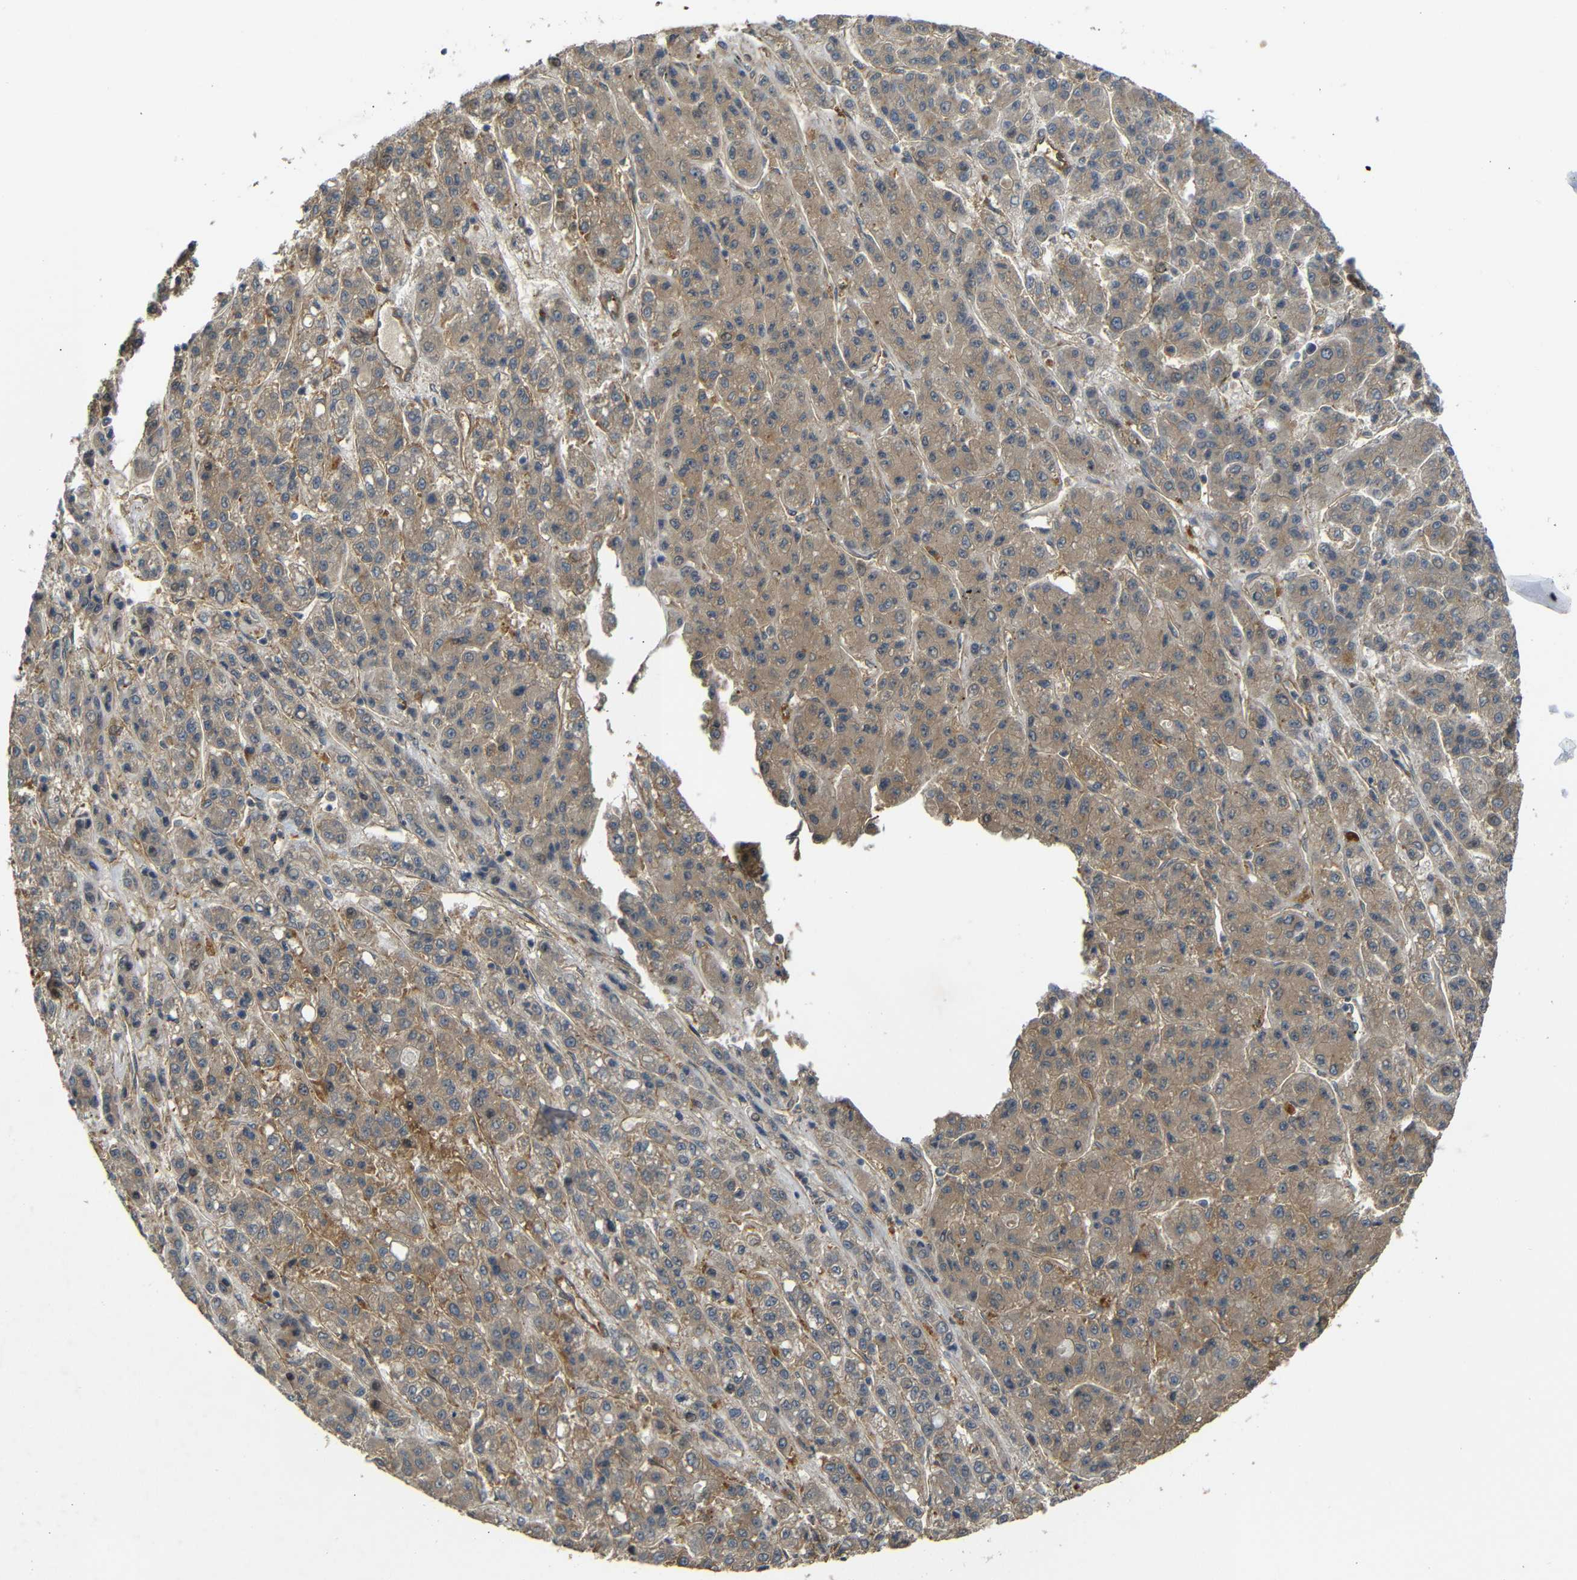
{"staining": {"intensity": "moderate", "quantity": ">75%", "location": "cytoplasmic/membranous"}, "tissue": "liver cancer", "cell_type": "Tumor cells", "image_type": "cancer", "snomed": [{"axis": "morphology", "description": "Carcinoma, Hepatocellular, NOS"}, {"axis": "topography", "description": "Liver"}], "caption": "Protein analysis of hepatocellular carcinoma (liver) tissue reveals moderate cytoplasmic/membranous expression in about >75% of tumor cells. The protein of interest is shown in brown color, while the nuclei are stained blue.", "gene": "RELL1", "patient": {"sex": "male", "age": 70}}